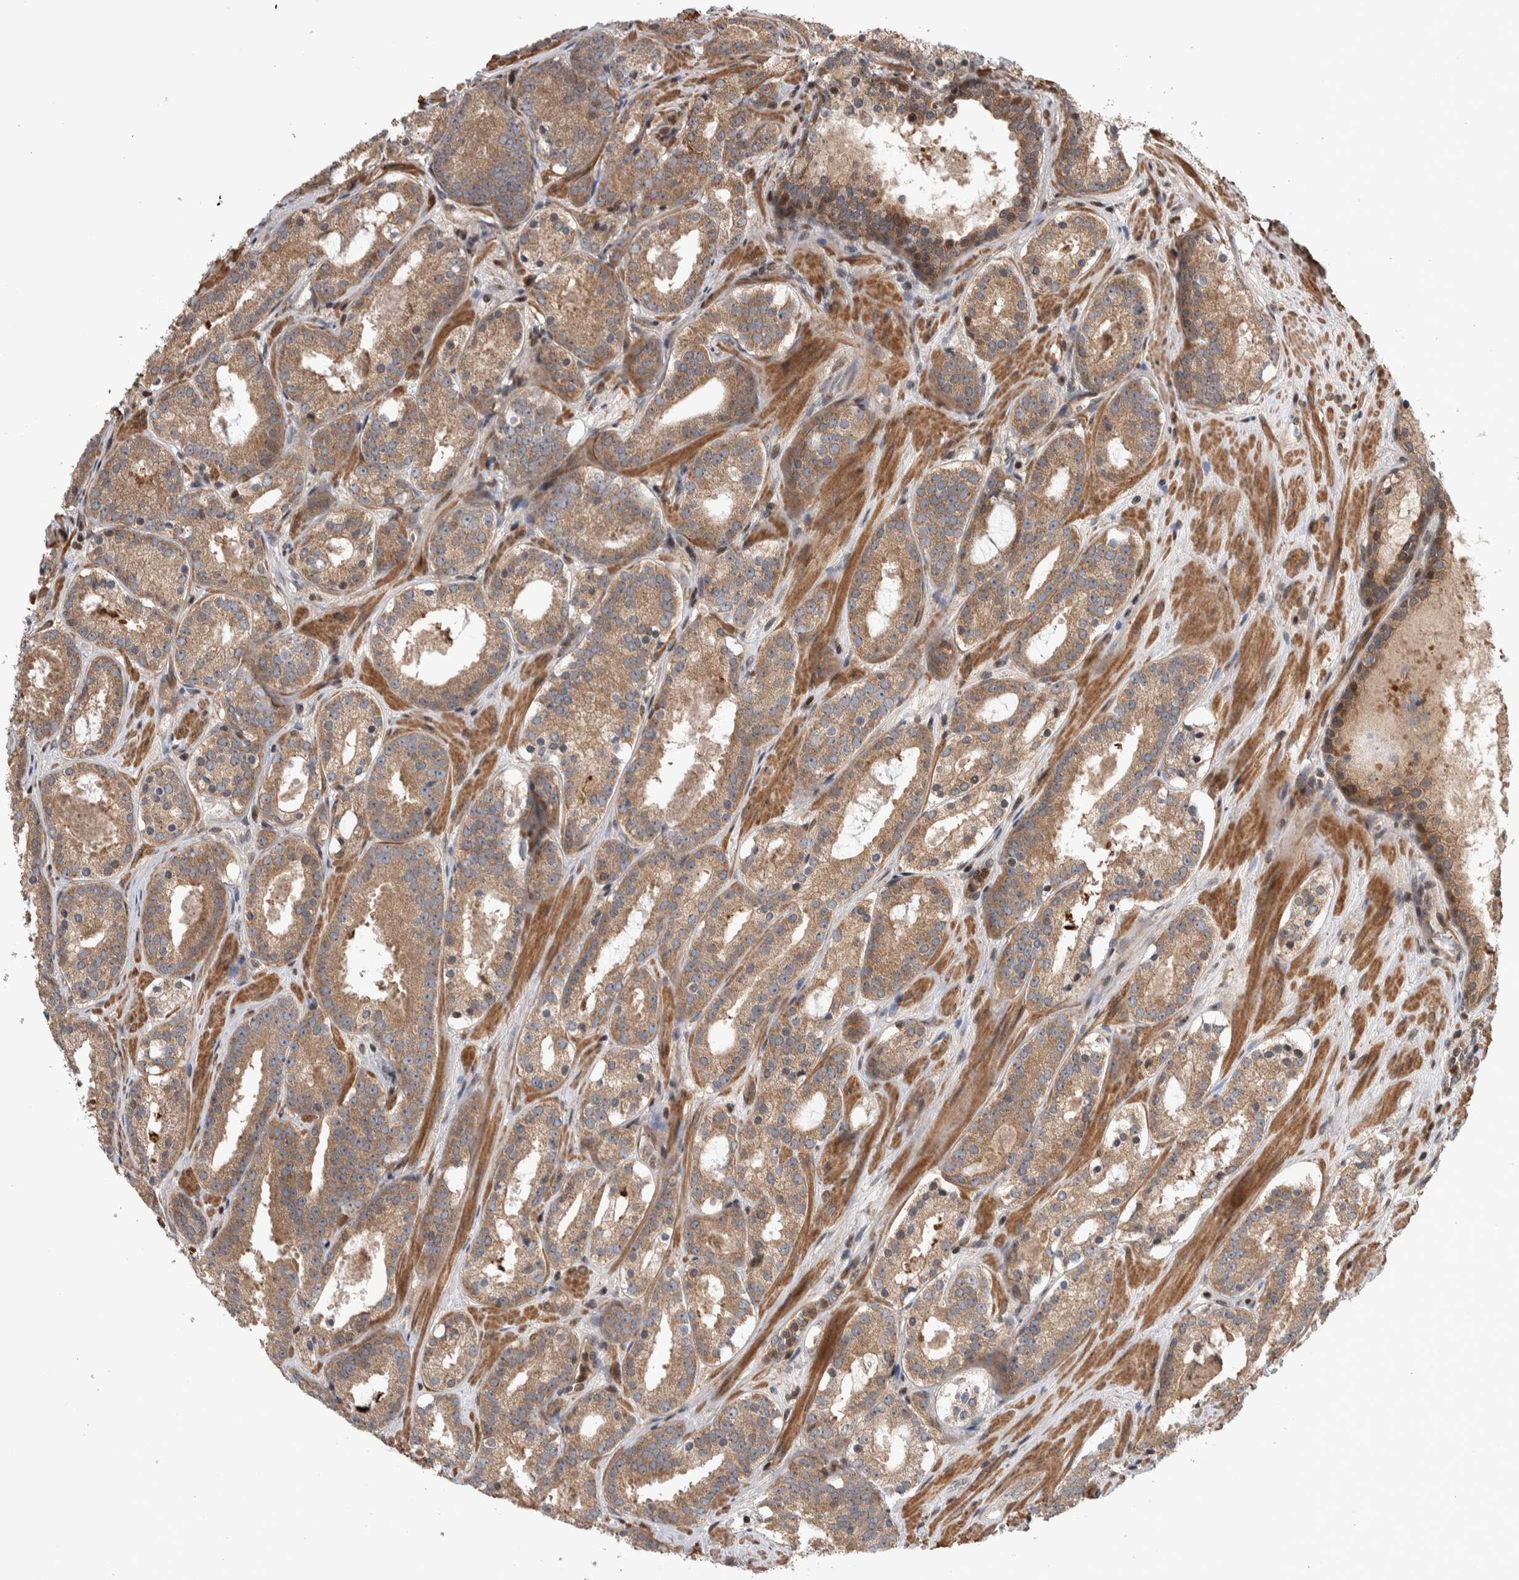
{"staining": {"intensity": "moderate", "quantity": ">75%", "location": "cytoplasmic/membranous"}, "tissue": "prostate cancer", "cell_type": "Tumor cells", "image_type": "cancer", "snomed": [{"axis": "morphology", "description": "Adenocarcinoma, Low grade"}, {"axis": "topography", "description": "Prostate"}], "caption": "The image reveals staining of prostate cancer, revealing moderate cytoplasmic/membranous protein staining (brown color) within tumor cells.", "gene": "ARFGEF1", "patient": {"sex": "male", "age": 69}}